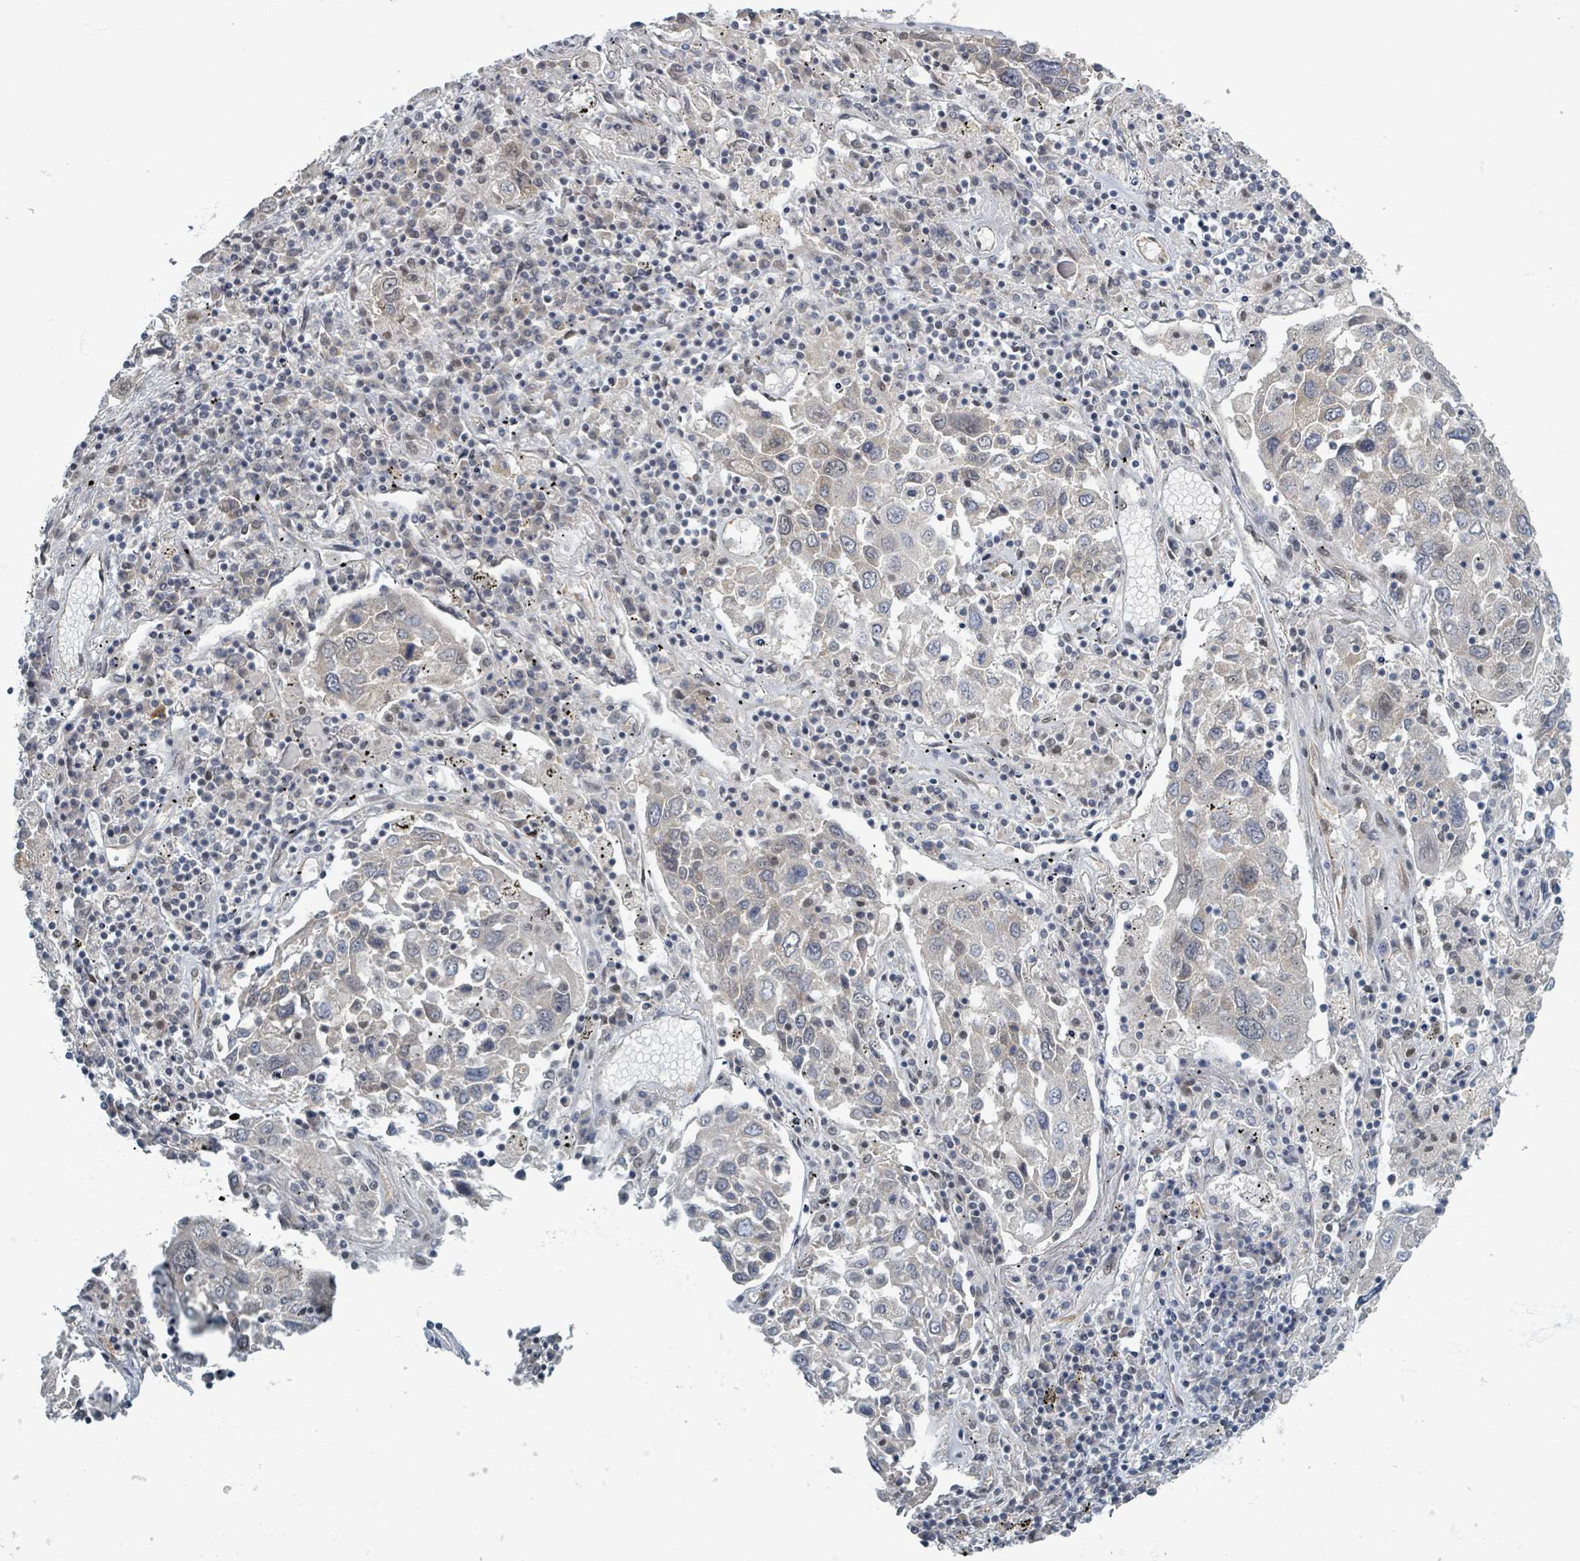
{"staining": {"intensity": "negative", "quantity": "none", "location": "none"}, "tissue": "lung cancer", "cell_type": "Tumor cells", "image_type": "cancer", "snomed": [{"axis": "morphology", "description": "Squamous cell carcinoma, NOS"}, {"axis": "topography", "description": "Lung"}], "caption": "This is an IHC micrograph of human lung cancer (squamous cell carcinoma). There is no positivity in tumor cells.", "gene": "INTS15", "patient": {"sex": "male", "age": 65}}